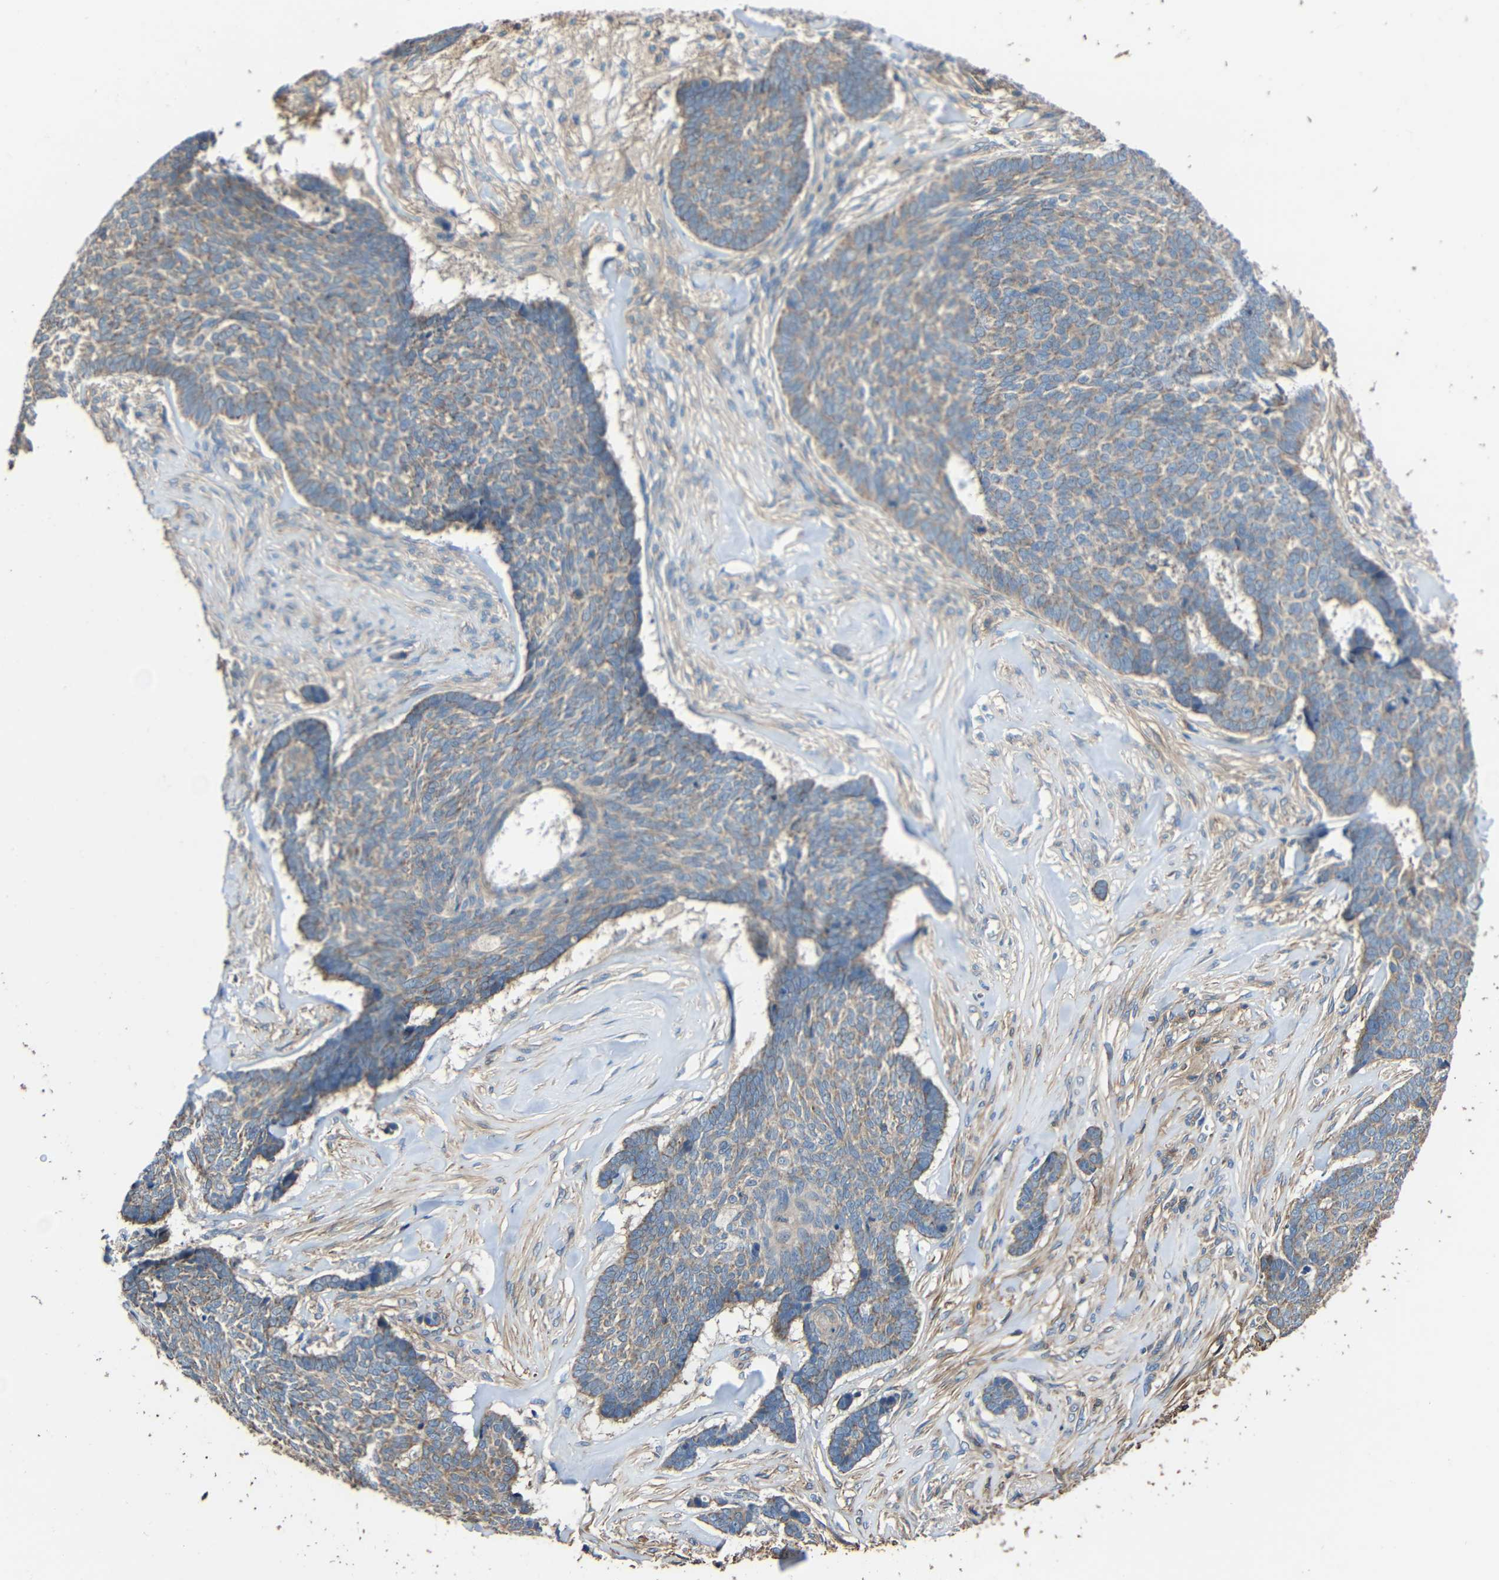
{"staining": {"intensity": "weak", "quantity": "<25%", "location": "cytoplasmic/membranous"}, "tissue": "skin cancer", "cell_type": "Tumor cells", "image_type": "cancer", "snomed": [{"axis": "morphology", "description": "Basal cell carcinoma"}, {"axis": "topography", "description": "Skin"}], "caption": "A histopathology image of human skin cancer is negative for staining in tumor cells. (Brightfield microscopy of DAB immunohistochemistry at high magnification).", "gene": "RHOT2", "patient": {"sex": "male", "age": 84}}